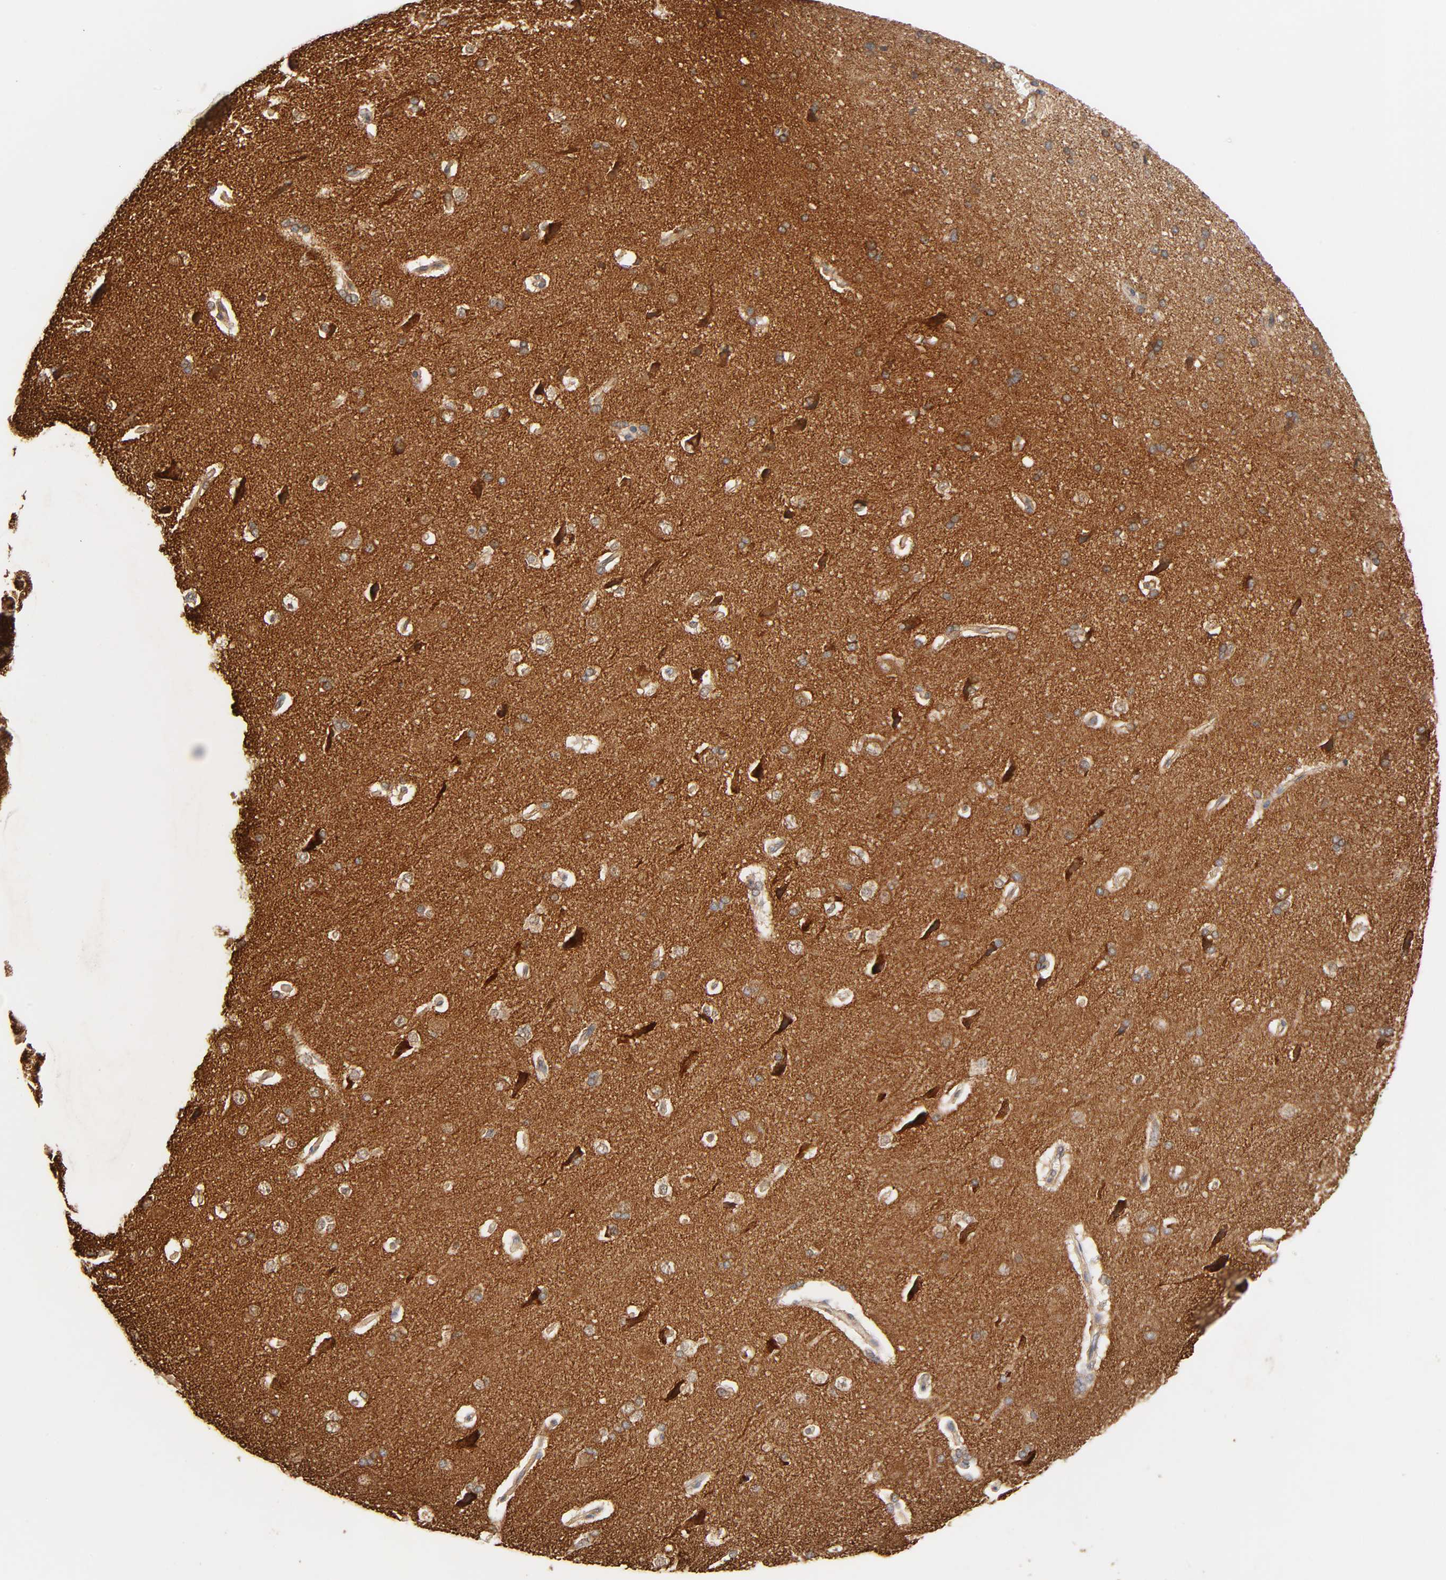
{"staining": {"intensity": "weak", "quantity": "25%-75%", "location": "cytoplasmic/membranous"}, "tissue": "cerebral cortex", "cell_type": "Endothelial cells", "image_type": "normal", "snomed": [{"axis": "morphology", "description": "Normal tissue, NOS"}, {"axis": "topography", "description": "Cerebral cortex"}], "caption": "A low amount of weak cytoplasmic/membranous expression is present in about 25%-75% of endothelial cells in benign cerebral cortex. The staining was performed using DAB (3,3'-diaminobenzidine) to visualize the protein expression in brown, while the nuclei were stained in blue with hematoxylin (Magnification: 20x).", "gene": "NEMF", "patient": {"sex": "male", "age": 62}}